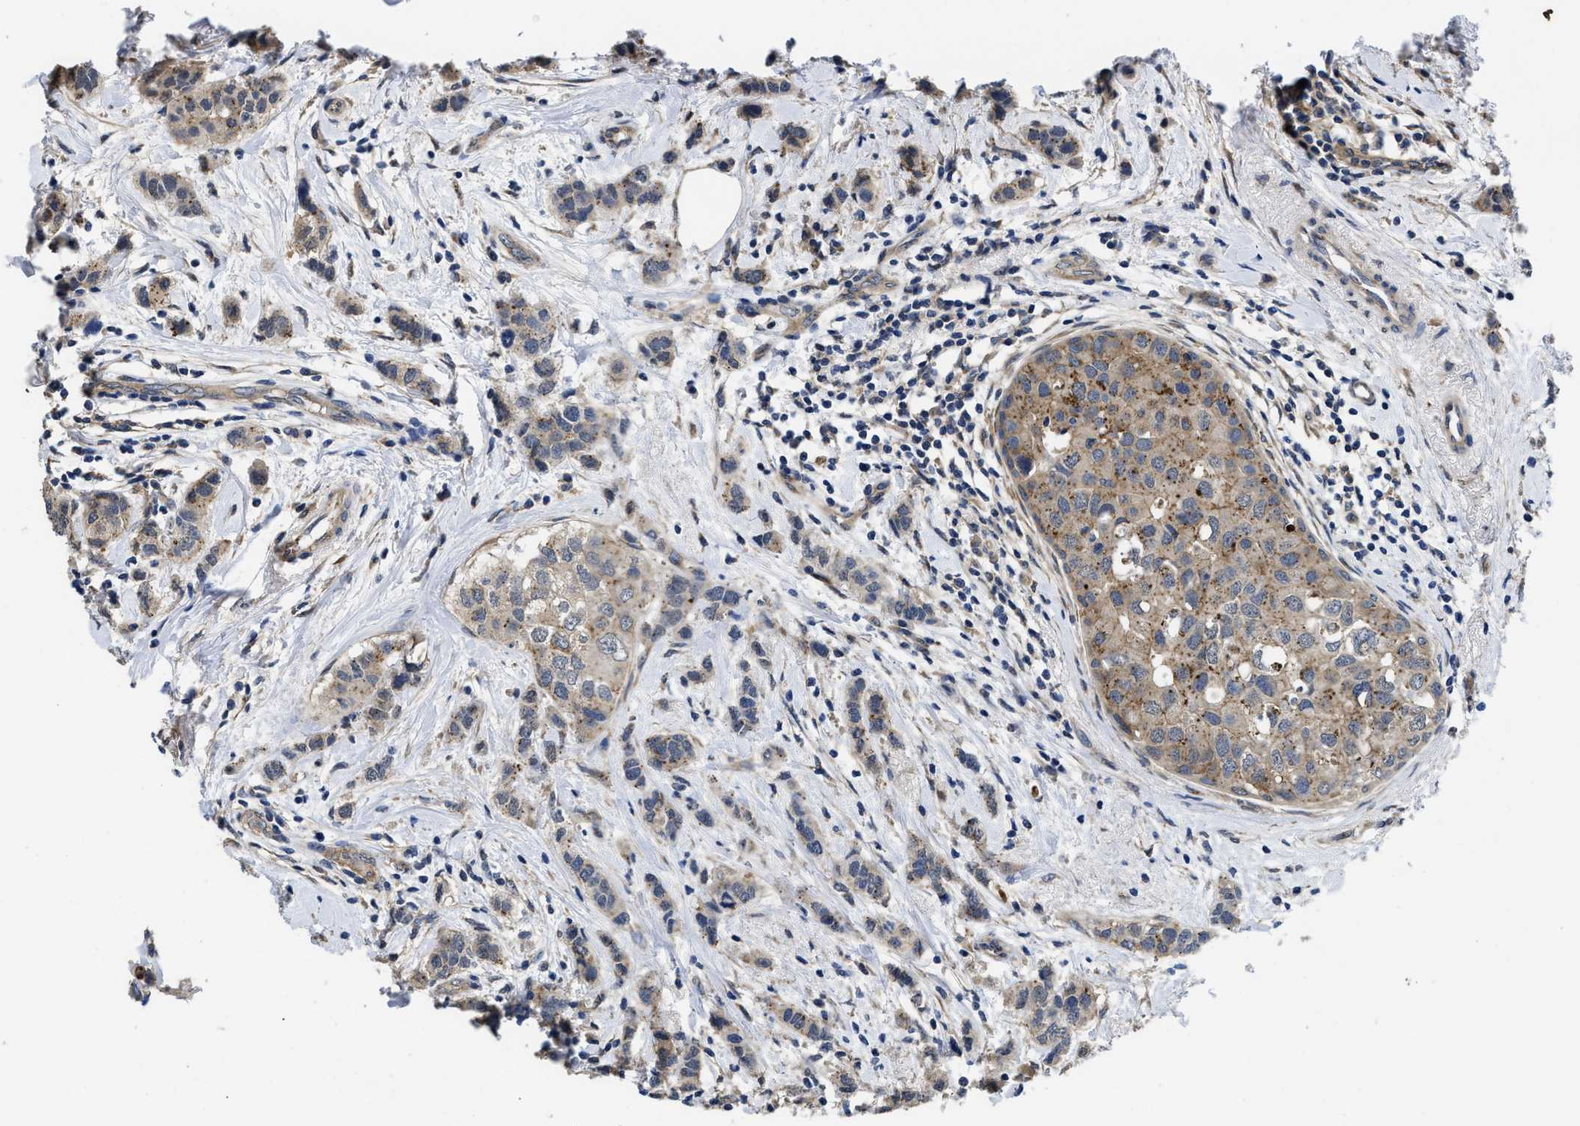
{"staining": {"intensity": "weak", "quantity": ">75%", "location": "cytoplasmic/membranous"}, "tissue": "breast cancer", "cell_type": "Tumor cells", "image_type": "cancer", "snomed": [{"axis": "morphology", "description": "Duct carcinoma"}, {"axis": "topography", "description": "Breast"}], "caption": "Protein staining displays weak cytoplasmic/membranous expression in approximately >75% of tumor cells in breast invasive ductal carcinoma.", "gene": "PKD2", "patient": {"sex": "female", "age": 50}}